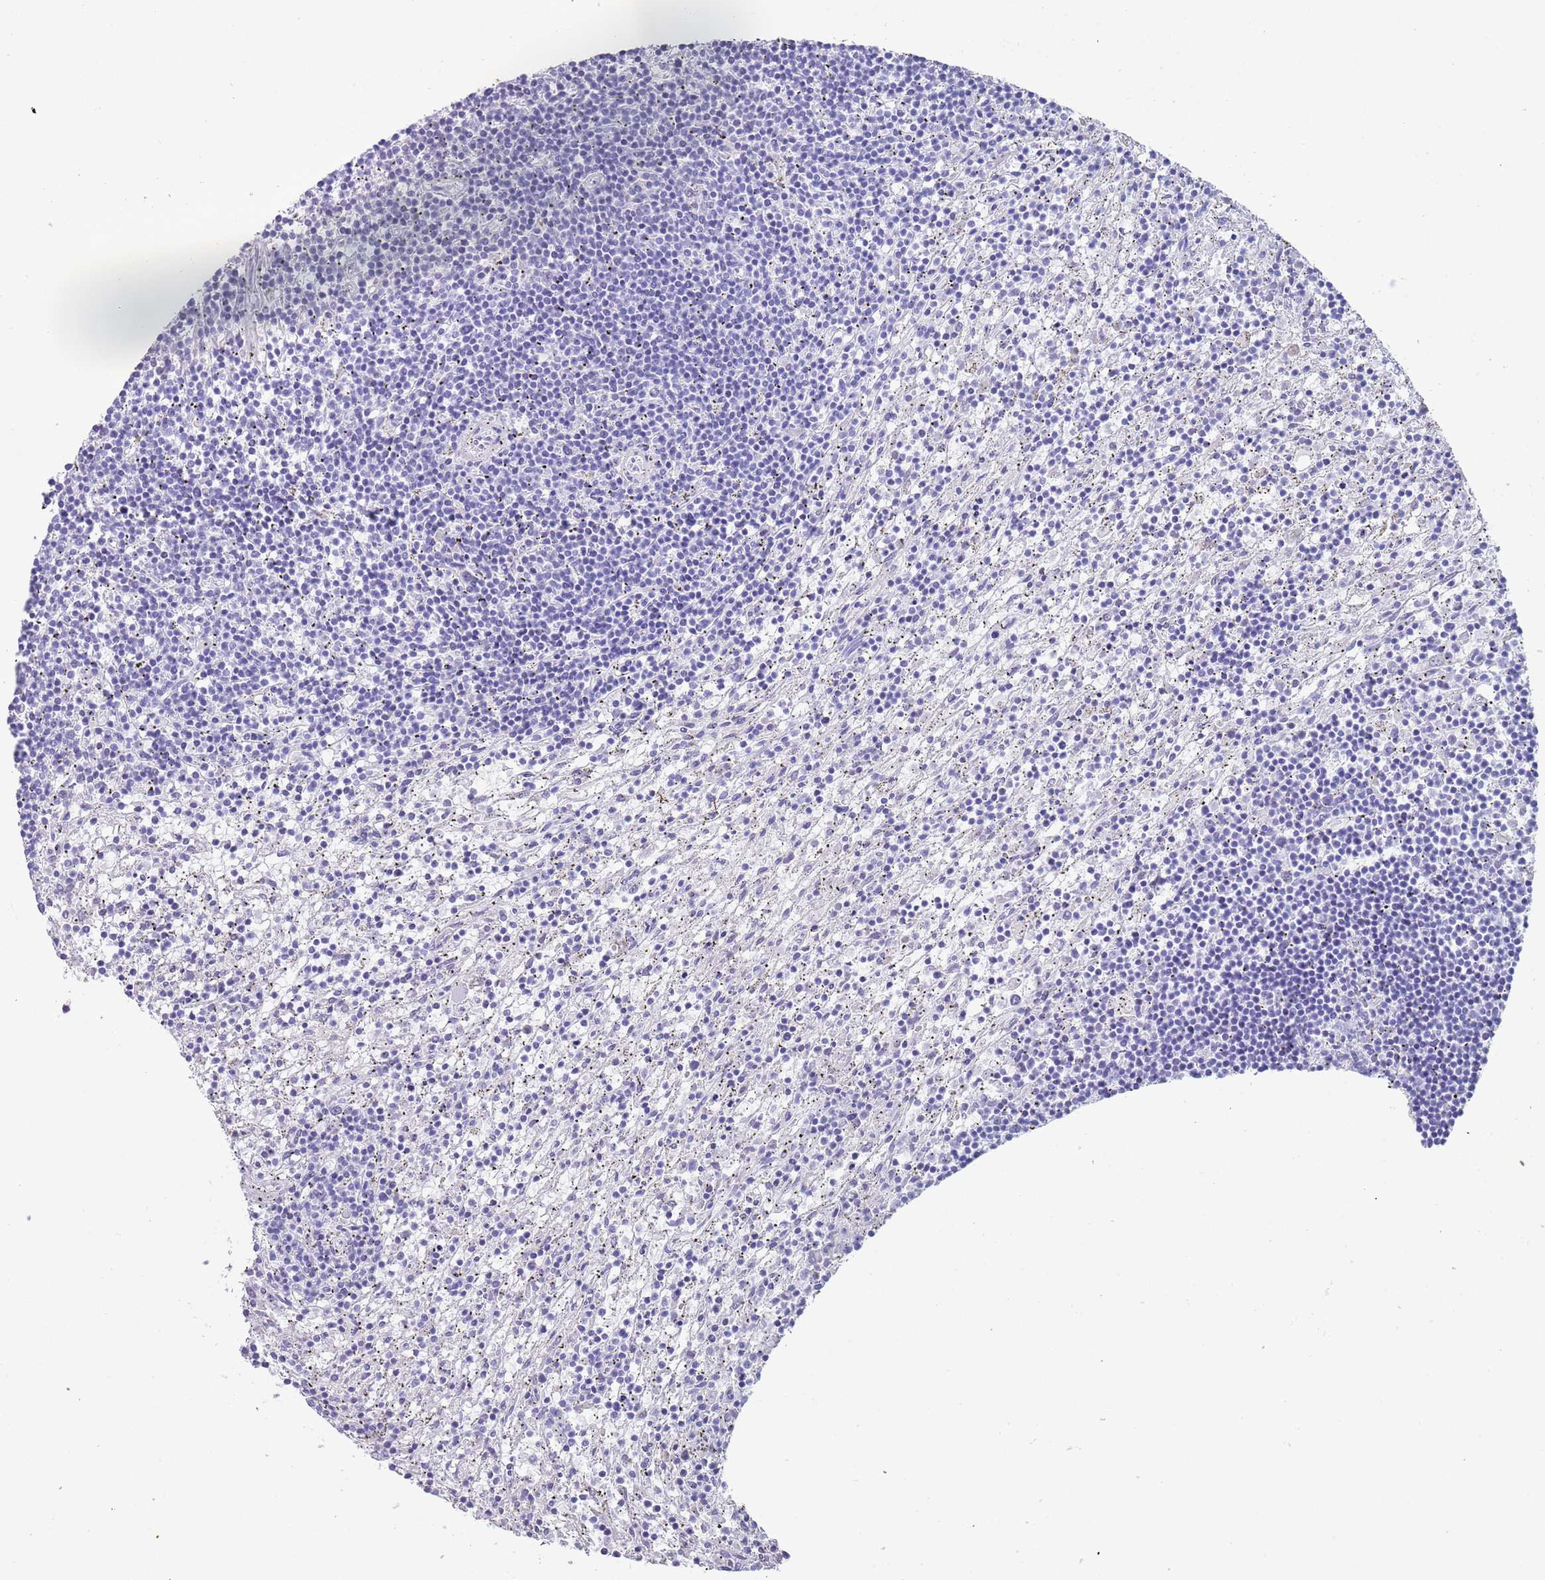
{"staining": {"intensity": "negative", "quantity": "none", "location": "none"}, "tissue": "lymphoma", "cell_type": "Tumor cells", "image_type": "cancer", "snomed": [{"axis": "morphology", "description": "Malignant lymphoma, non-Hodgkin's type, Low grade"}, {"axis": "topography", "description": "Spleen"}], "caption": "High power microscopy photomicrograph of an IHC image of lymphoma, revealing no significant expression in tumor cells. Nuclei are stained in blue.", "gene": "MYADML2", "patient": {"sex": "male", "age": 76}}